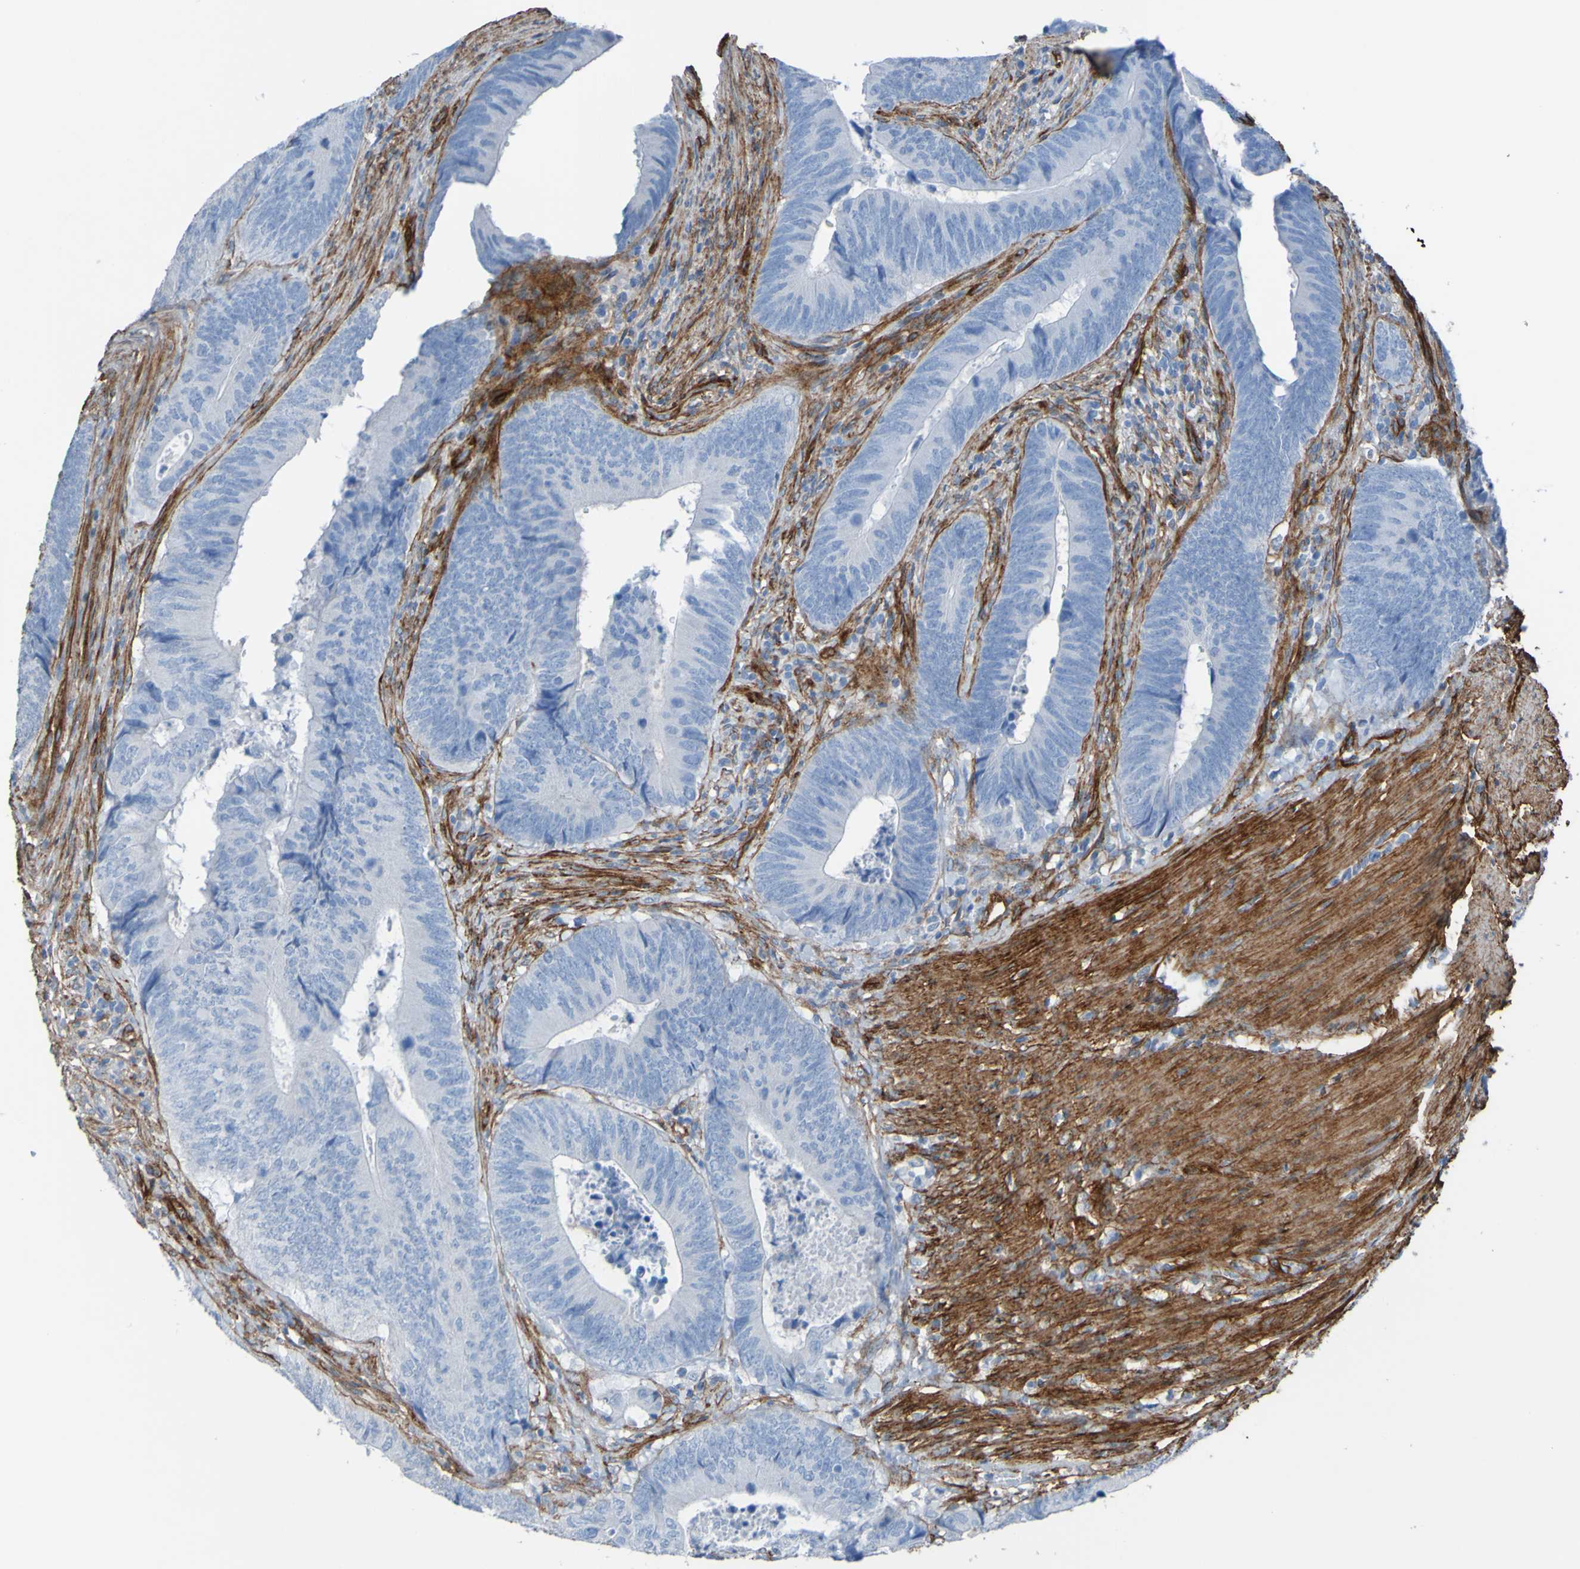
{"staining": {"intensity": "negative", "quantity": "none", "location": "none"}, "tissue": "colorectal cancer", "cell_type": "Tumor cells", "image_type": "cancer", "snomed": [{"axis": "morphology", "description": "Normal tissue, NOS"}, {"axis": "morphology", "description": "Adenocarcinoma, NOS"}, {"axis": "topography", "description": "Colon"}], "caption": "Adenocarcinoma (colorectal) was stained to show a protein in brown. There is no significant staining in tumor cells.", "gene": "COL4A2", "patient": {"sex": "male", "age": 56}}